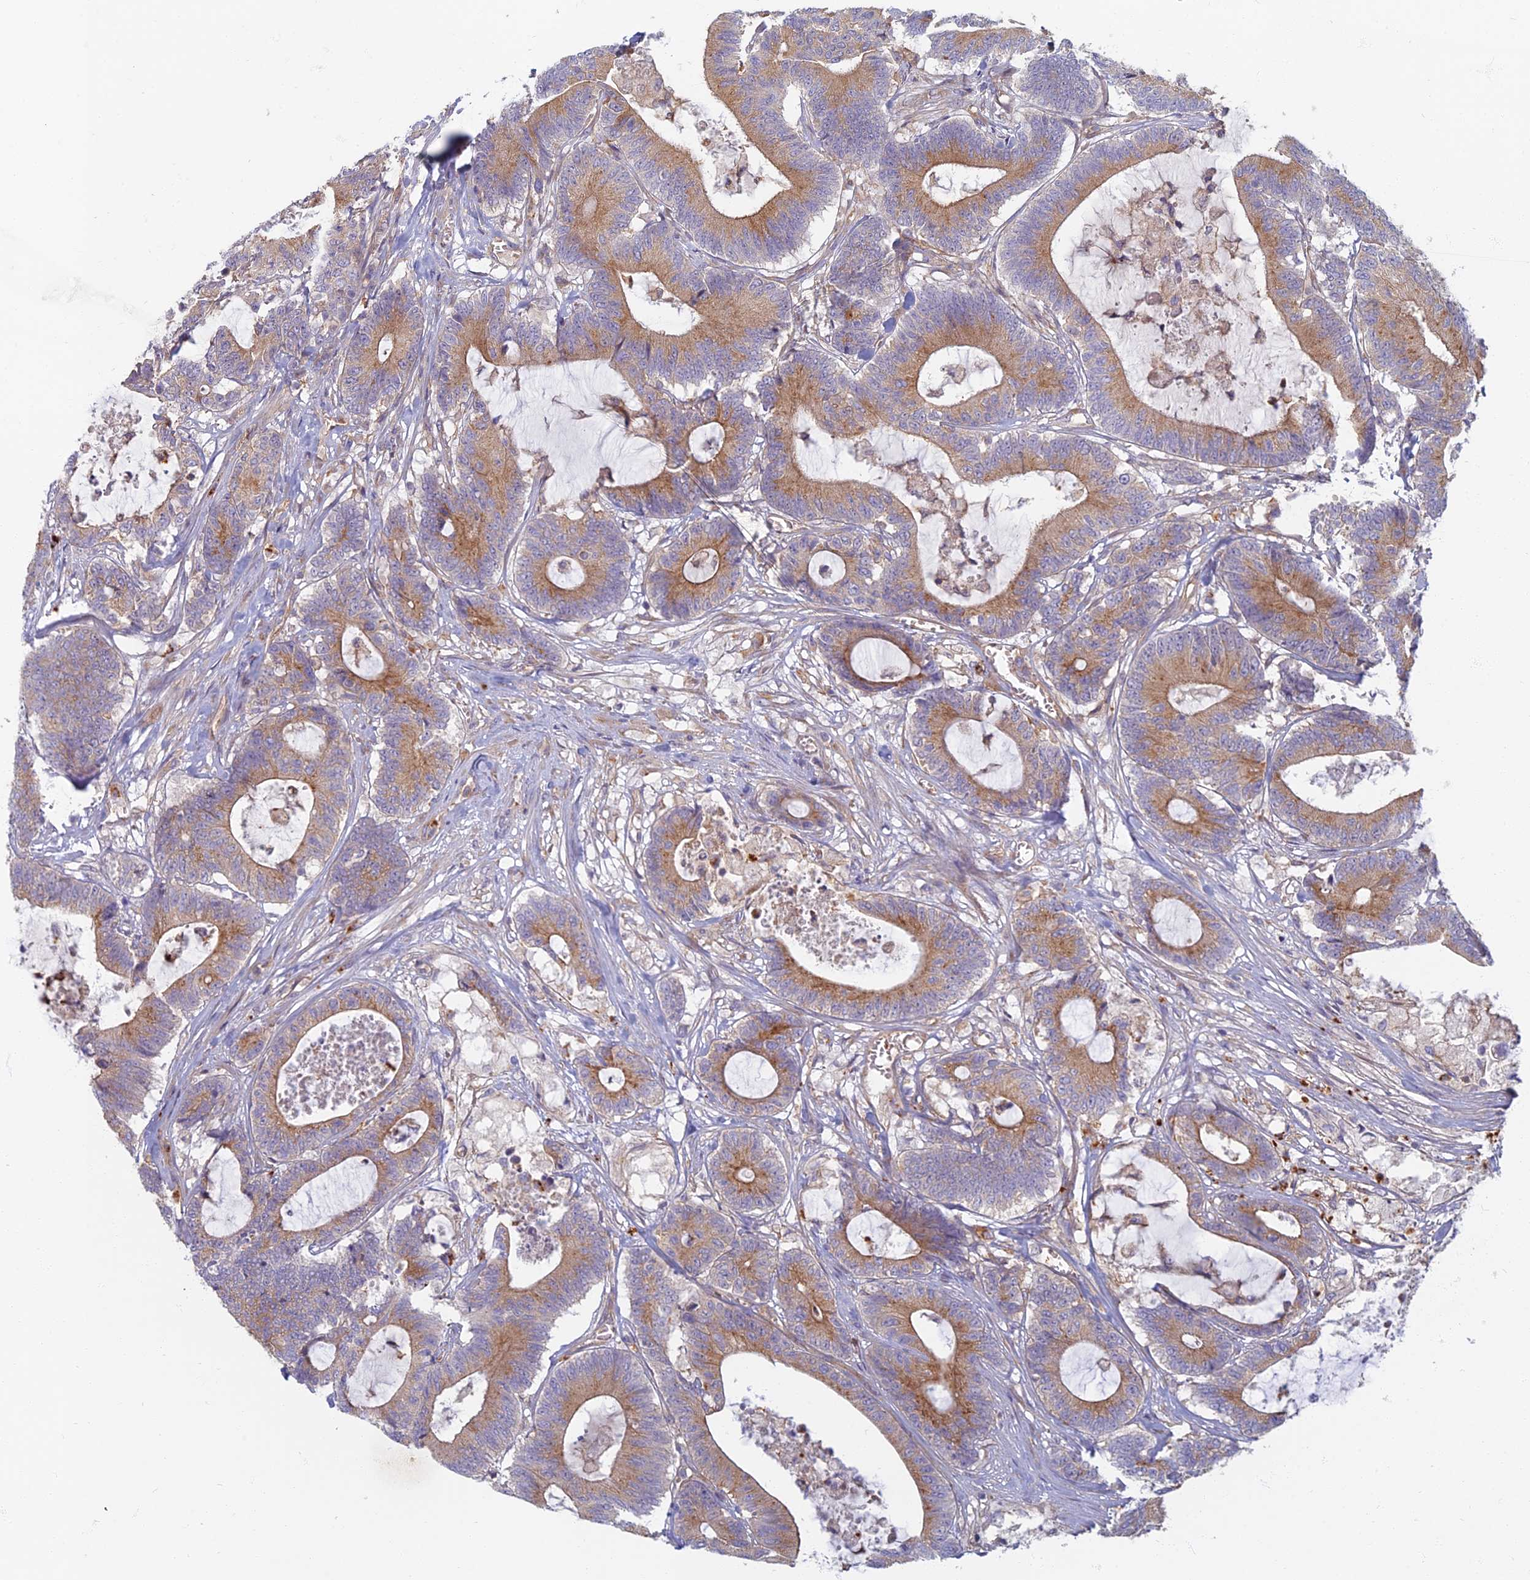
{"staining": {"intensity": "moderate", "quantity": ">75%", "location": "cytoplasmic/membranous"}, "tissue": "colorectal cancer", "cell_type": "Tumor cells", "image_type": "cancer", "snomed": [{"axis": "morphology", "description": "Adenocarcinoma, NOS"}, {"axis": "topography", "description": "Colon"}], "caption": "Immunohistochemistry (IHC) staining of adenocarcinoma (colorectal), which shows medium levels of moderate cytoplasmic/membranous staining in approximately >75% of tumor cells indicating moderate cytoplasmic/membranous protein staining. The staining was performed using DAB (3,3'-diaminobenzidine) (brown) for protein detection and nuclei were counterstained in hematoxylin (blue).", "gene": "PROX2", "patient": {"sex": "female", "age": 84}}